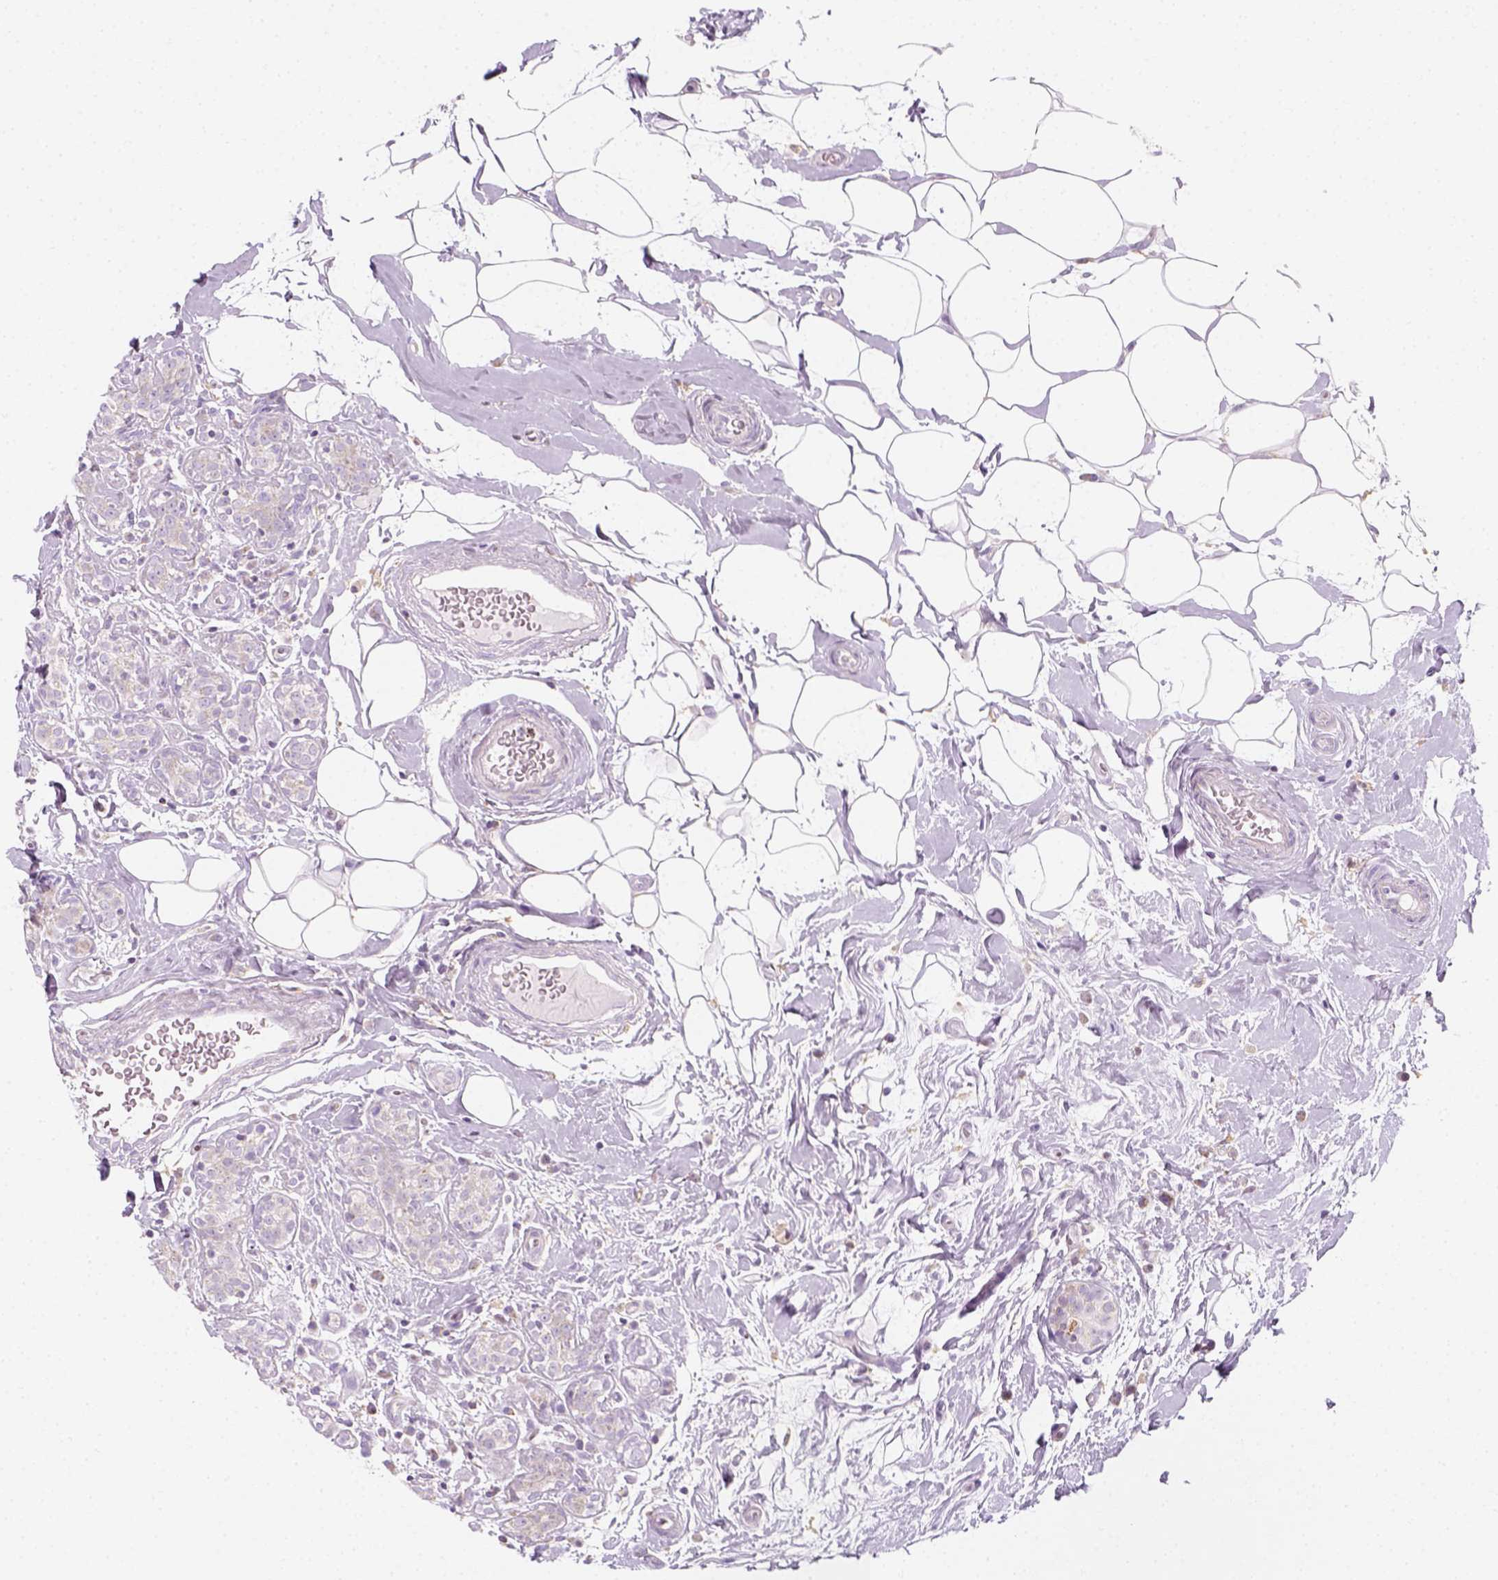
{"staining": {"intensity": "negative", "quantity": "none", "location": "none"}, "tissue": "breast cancer", "cell_type": "Tumor cells", "image_type": "cancer", "snomed": [{"axis": "morphology", "description": "Normal tissue, NOS"}, {"axis": "morphology", "description": "Duct carcinoma"}, {"axis": "topography", "description": "Breast"}], "caption": "Breast cancer was stained to show a protein in brown. There is no significant expression in tumor cells. (DAB immunohistochemistry, high magnification).", "gene": "AWAT2", "patient": {"sex": "female", "age": 43}}